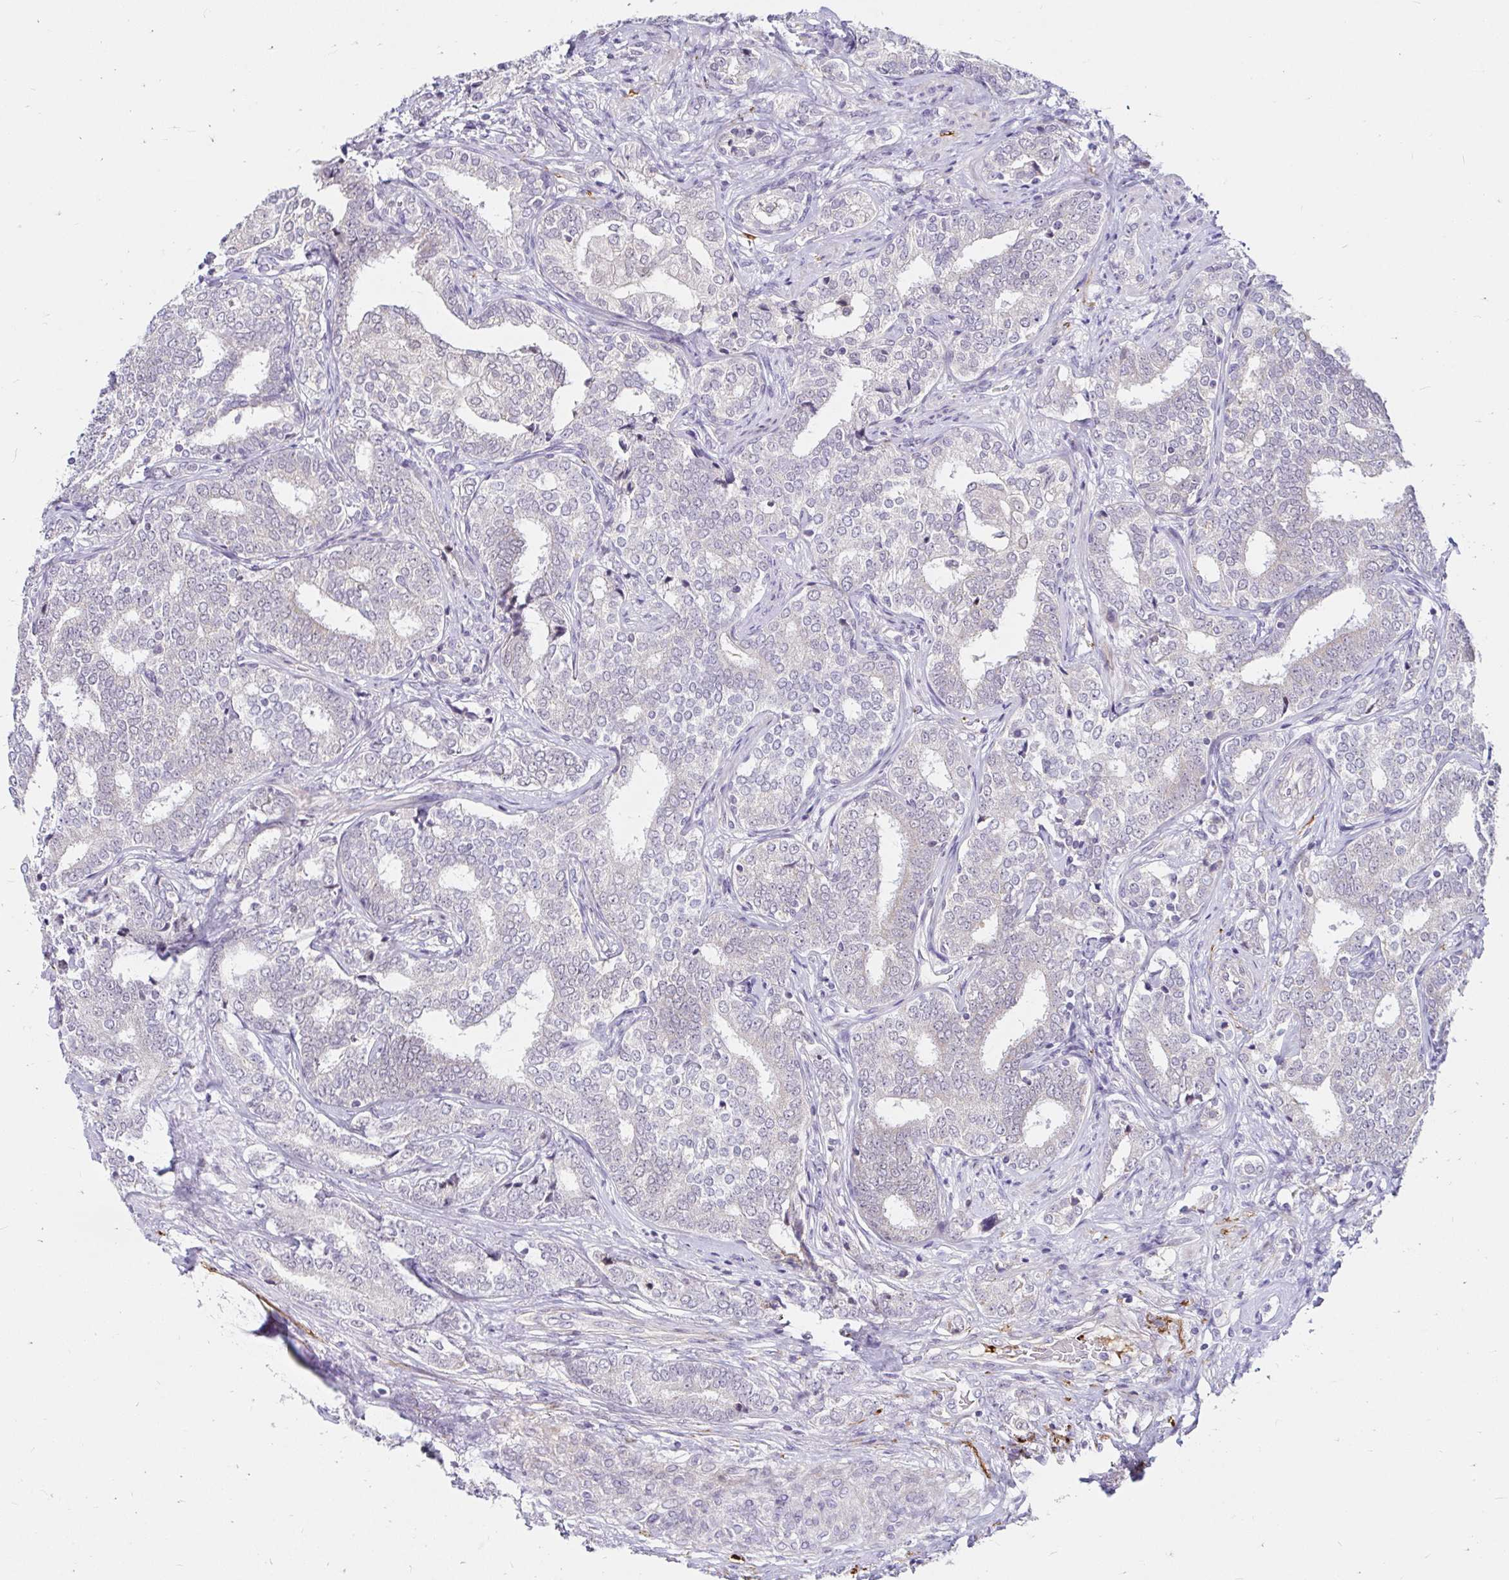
{"staining": {"intensity": "negative", "quantity": "none", "location": "none"}, "tissue": "prostate cancer", "cell_type": "Tumor cells", "image_type": "cancer", "snomed": [{"axis": "morphology", "description": "Adenocarcinoma, High grade"}, {"axis": "topography", "description": "Prostate"}], "caption": "A histopathology image of human adenocarcinoma (high-grade) (prostate) is negative for staining in tumor cells.", "gene": "GUCY1A1", "patient": {"sex": "male", "age": 72}}